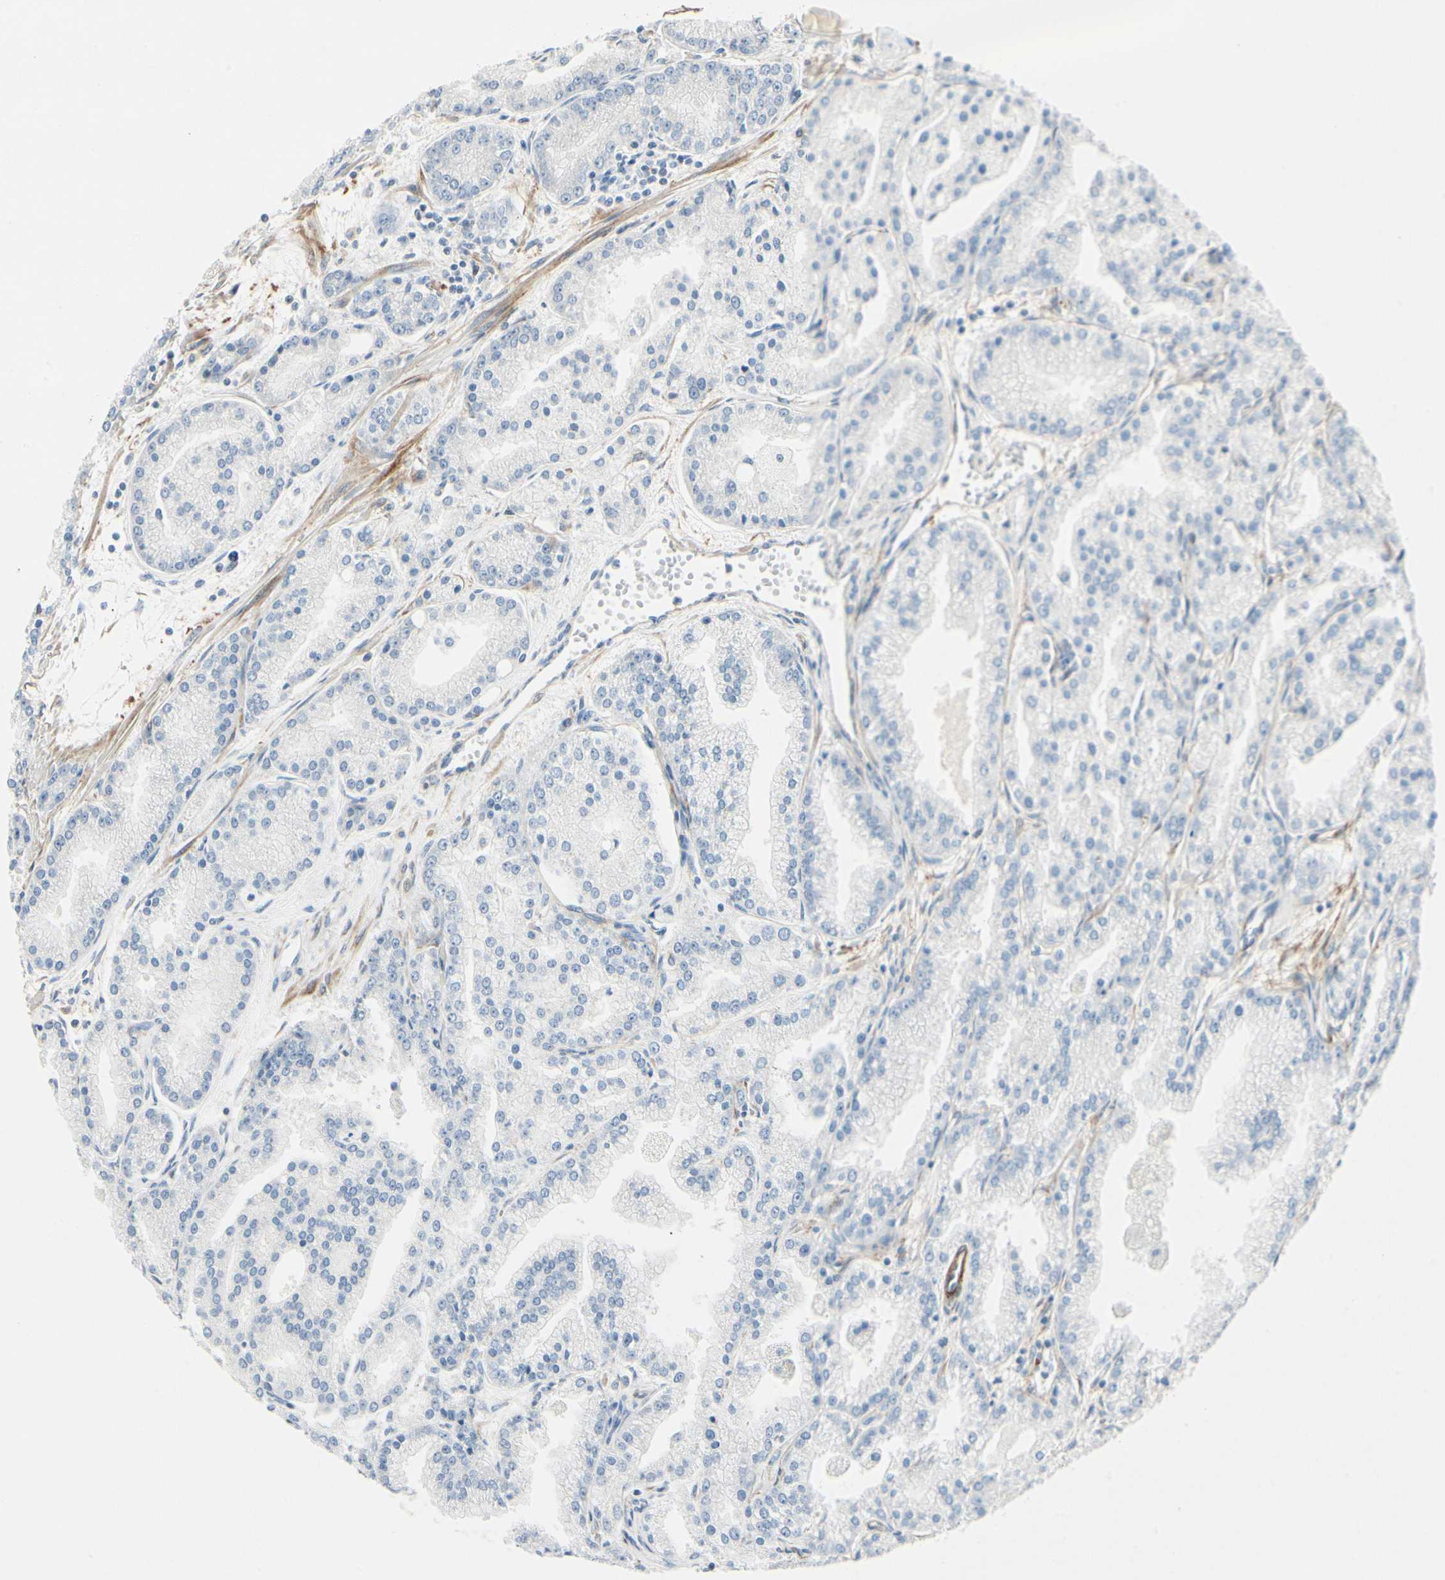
{"staining": {"intensity": "negative", "quantity": "none", "location": "none"}, "tissue": "prostate cancer", "cell_type": "Tumor cells", "image_type": "cancer", "snomed": [{"axis": "morphology", "description": "Adenocarcinoma, High grade"}, {"axis": "topography", "description": "Prostate"}], "caption": "IHC micrograph of neoplastic tissue: prostate cancer (high-grade adenocarcinoma) stained with DAB displays no significant protein expression in tumor cells.", "gene": "AMPH", "patient": {"sex": "male", "age": 61}}